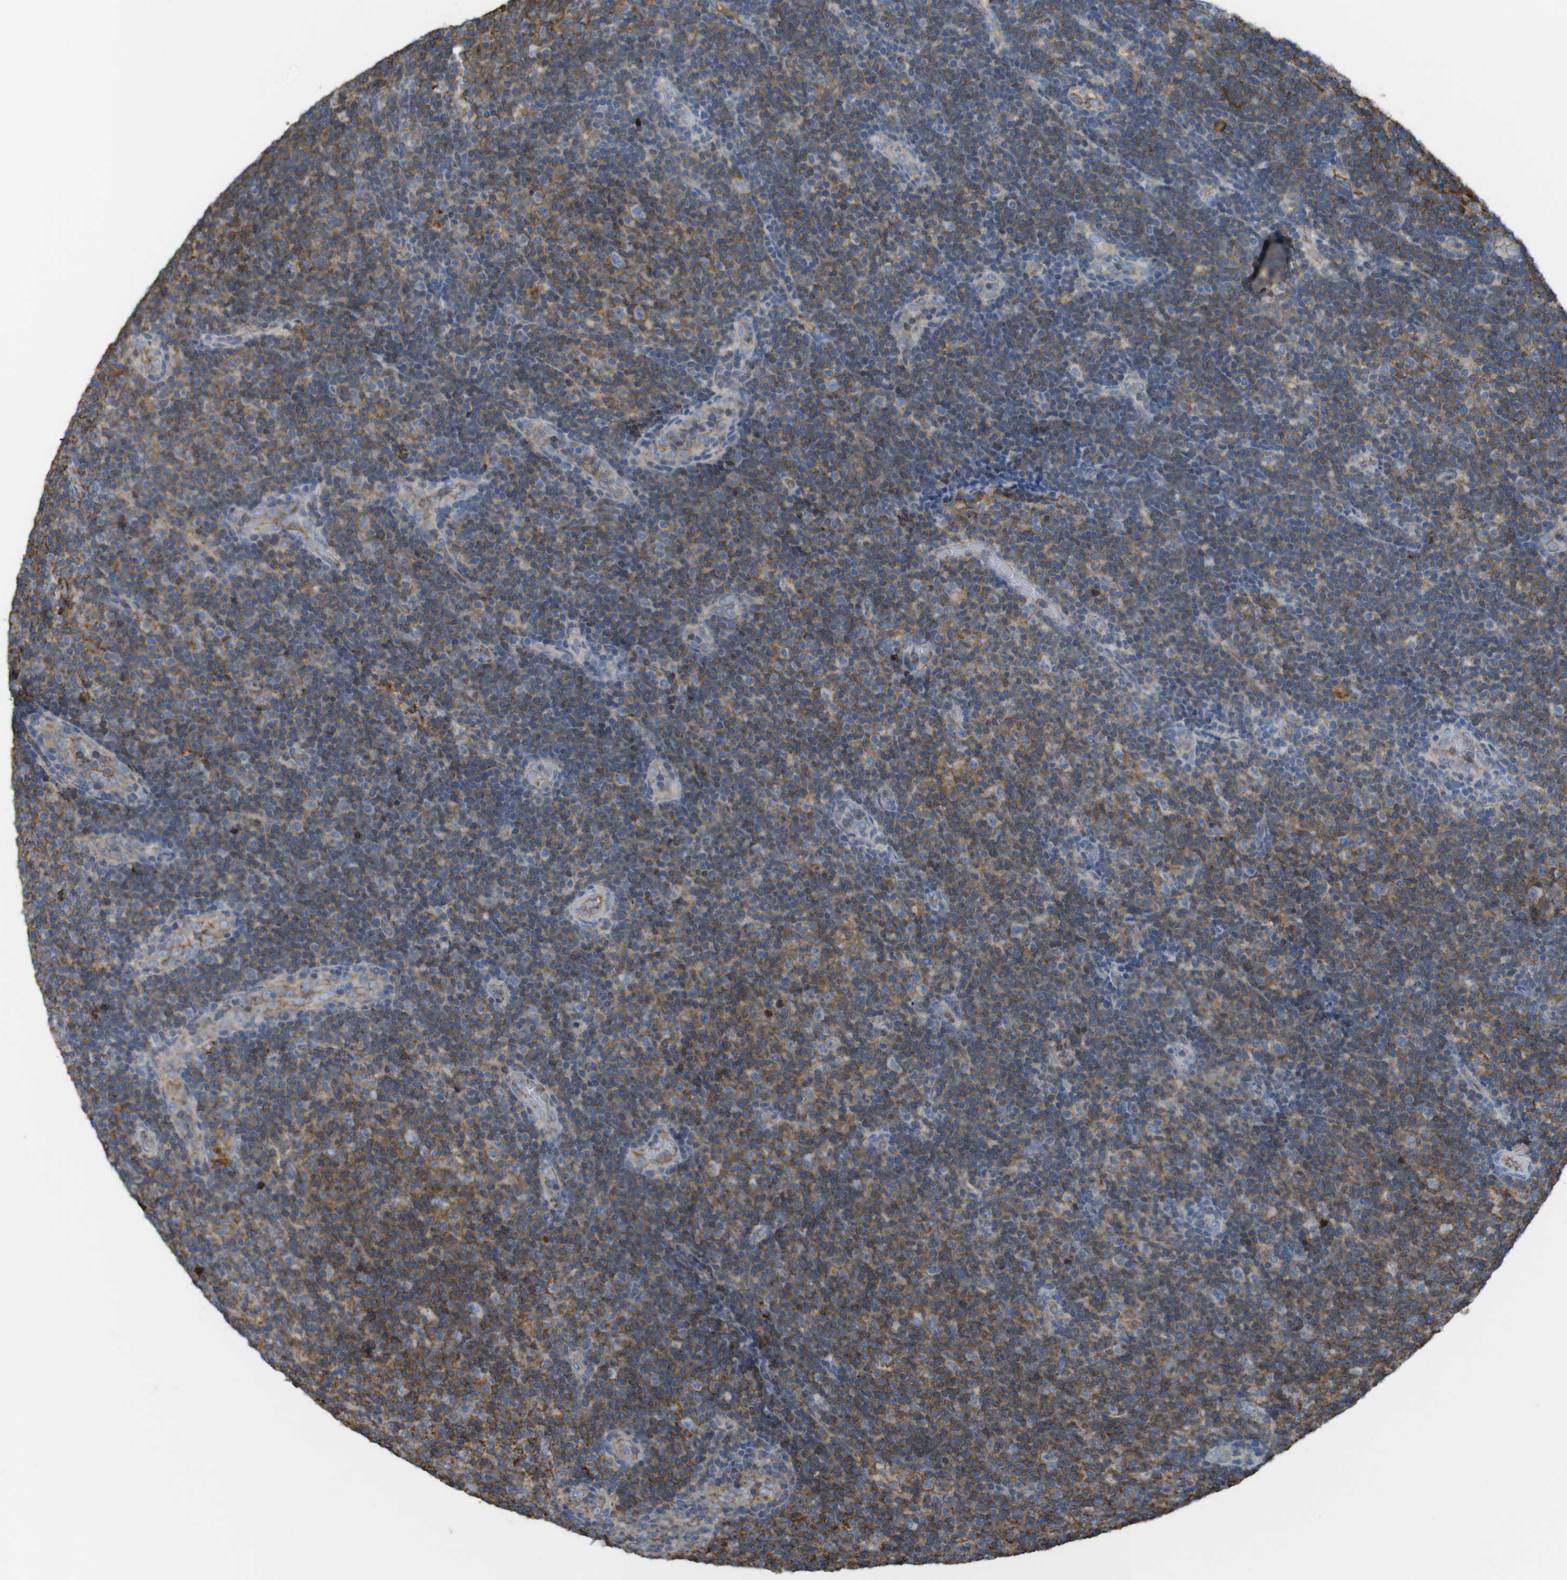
{"staining": {"intensity": "moderate", "quantity": "25%-75%", "location": "cytoplasmic/membranous"}, "tissue": "lymphoma", "cell_type": "Tumor cells", "image_type": "cancer", "snomed": [{"axis": "morphology", "description": "Malignant lymphoma, non-Hodgkin's type, Low grade"}, {"axis": "topography", "description": "Lymph node"}], "caption": "Immunohistochemistry (IHC) photomicrograph of malignant lymphoma, non-Hodgkin's type (low-grade) stained for a protein (brown), which shows medium levels of moderate cytoplasmic/membranous positivity in about 25%-75% of tumor cells.", "gene": "LTBP4", "patient": {"sex": "male", "age": 83}}